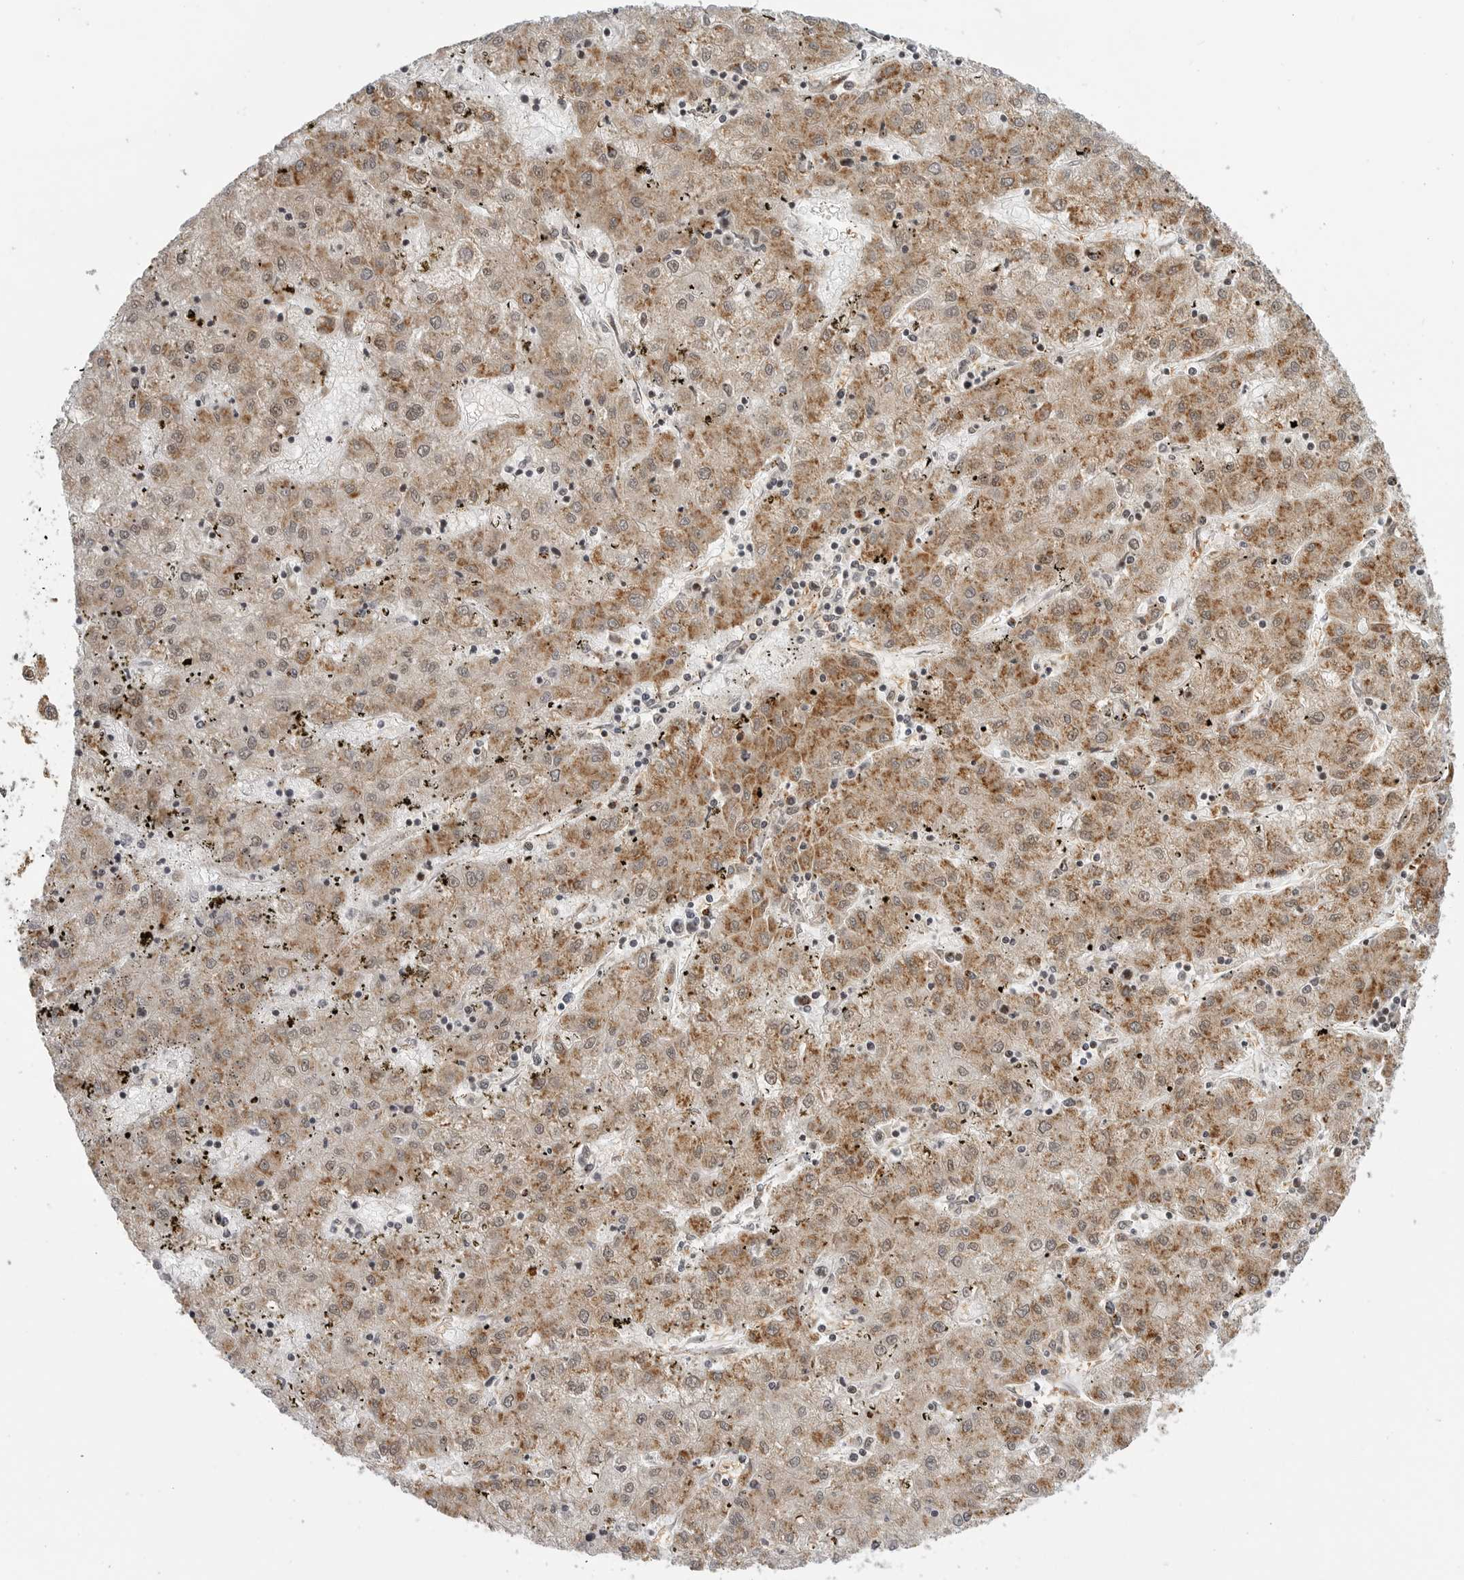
{"staining": {"intensity": "moderate", "quantity": ">75%", "location": "cytoplasmic/membranous"}, "tissue": "liver cancer", "cell_type": "Tumor cells", "image_type": "cancer", "snomed": [{"axis": "morphology", "description": "Carcinoma, Hepatocellular, NOS"}, {"axis": "topography", "description": "Liver"}], "caption": "Protein staining of liver cancer tissue demonstrates moderate cytoplasmic/membranous staining in about >75% of tumor cells.", "gene": "COPA", "patient": {"sex": "male", "age": 72}}